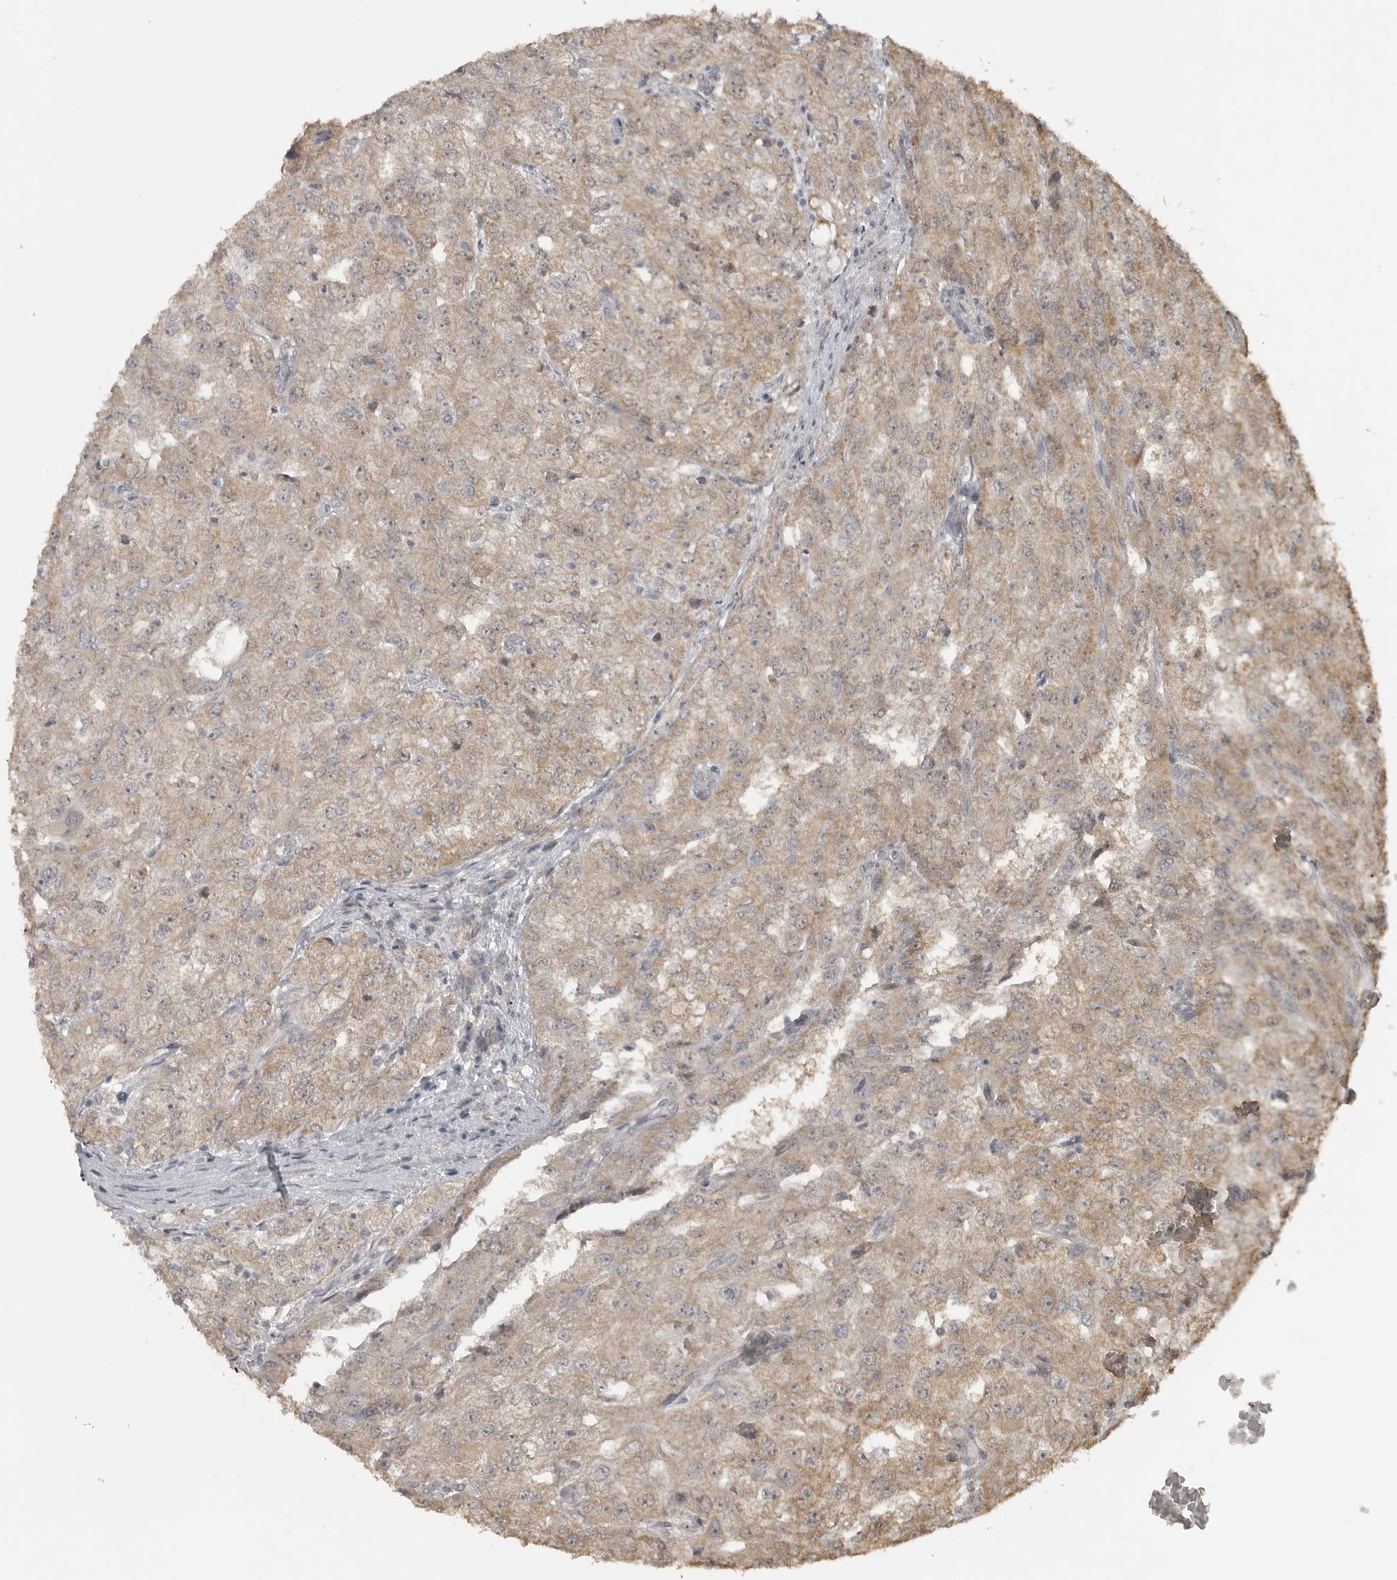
{"staining": {"intensity": "weak", "quantity": "25%-75%", "location": "cytoplasmic/membranous"}, "tissue": "renal cancer", "cell_type": "Tumor cells", "image_type": "cancer", "snomed": [{"axis": "morphology", "description": "Adenocarcinoma, NOS"}, {"axis": "topography", "description": "Kidney"}], "caption": "Immunohistochemistry of human adenocarcinoma (renal) demonstrates low levels of weak cytoplasmic/membranous staining in approximately 25%-75% of tumor cells.", "gene": "LLGL1", "patient": {"sex": "female", "age": 54}}